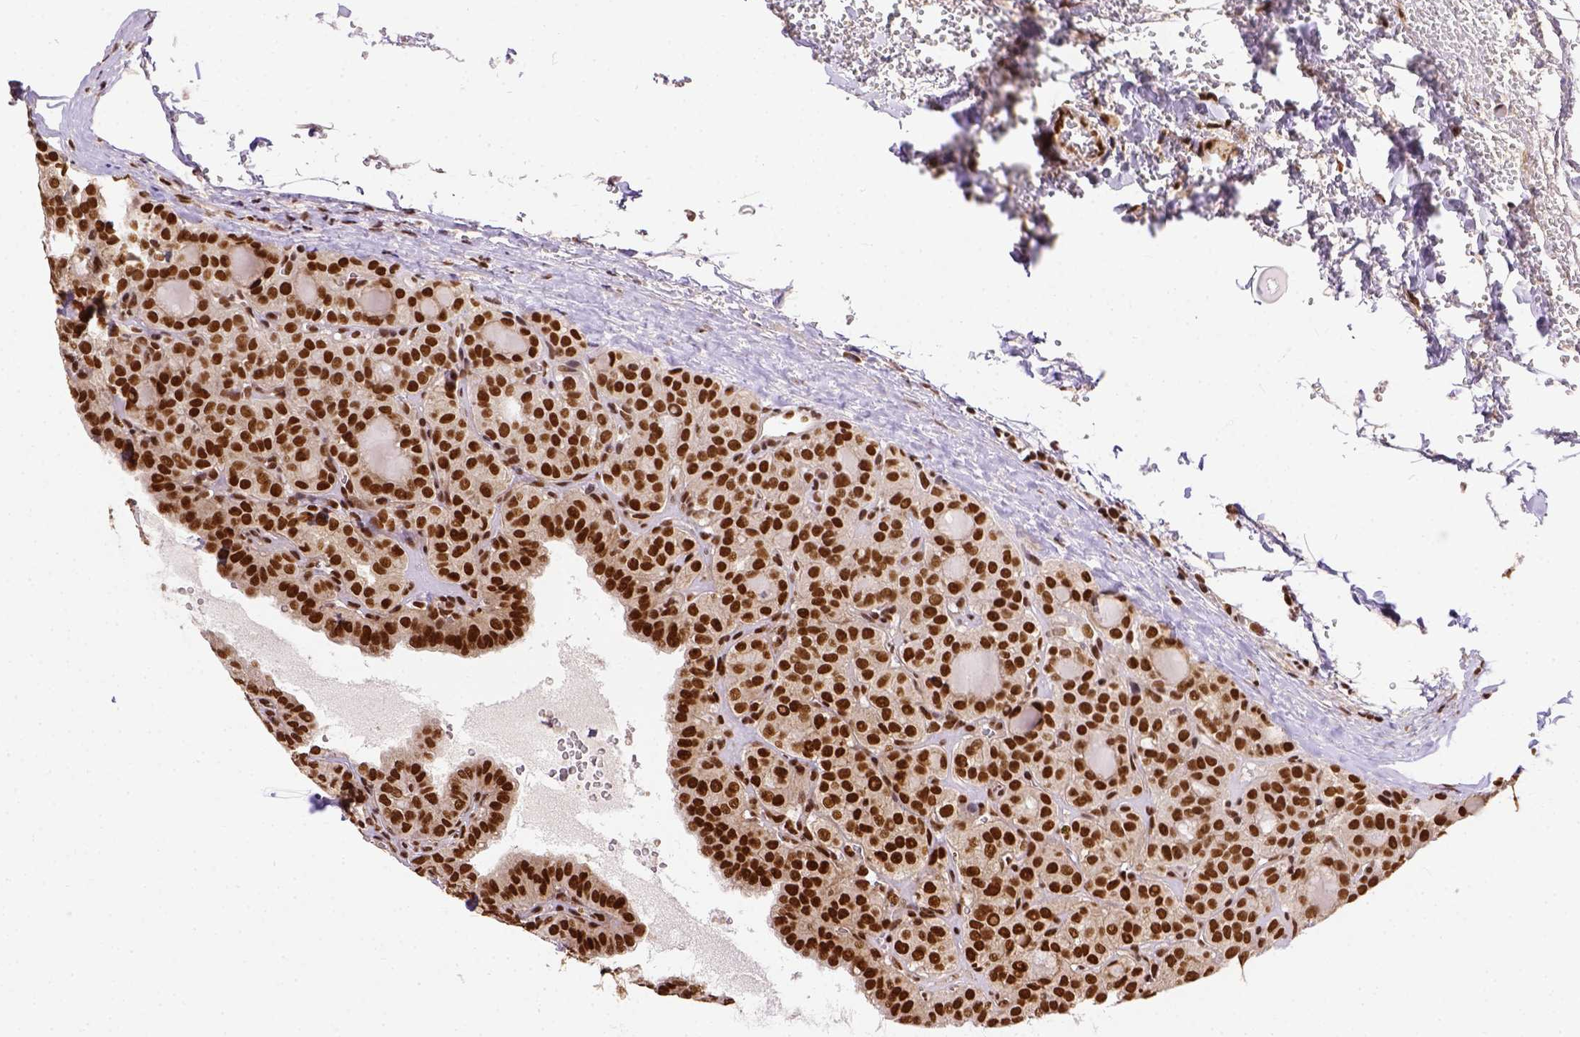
{"staining": {"intensity": "strong", "quantity": ">75%", "location": "nuclear"}, "tissue": "thyroid cancer", "cell_type": "Tumor cells", "image_type": "cancer", "snomed": [{"axis": "morphology", "description": "Papillary adenocarcinoma, NOS"}, {"axis": "topography", "description": "Thyroid gland"}], "caption": "Human thyroid cancer (papillary adenocarcinoma) stained for a protein (brown) reveals strong nuclear positive expression in approximately >75% of tumor cells.", "gene": "NACC1", "patient": {"sex": "female", "age": 41}}